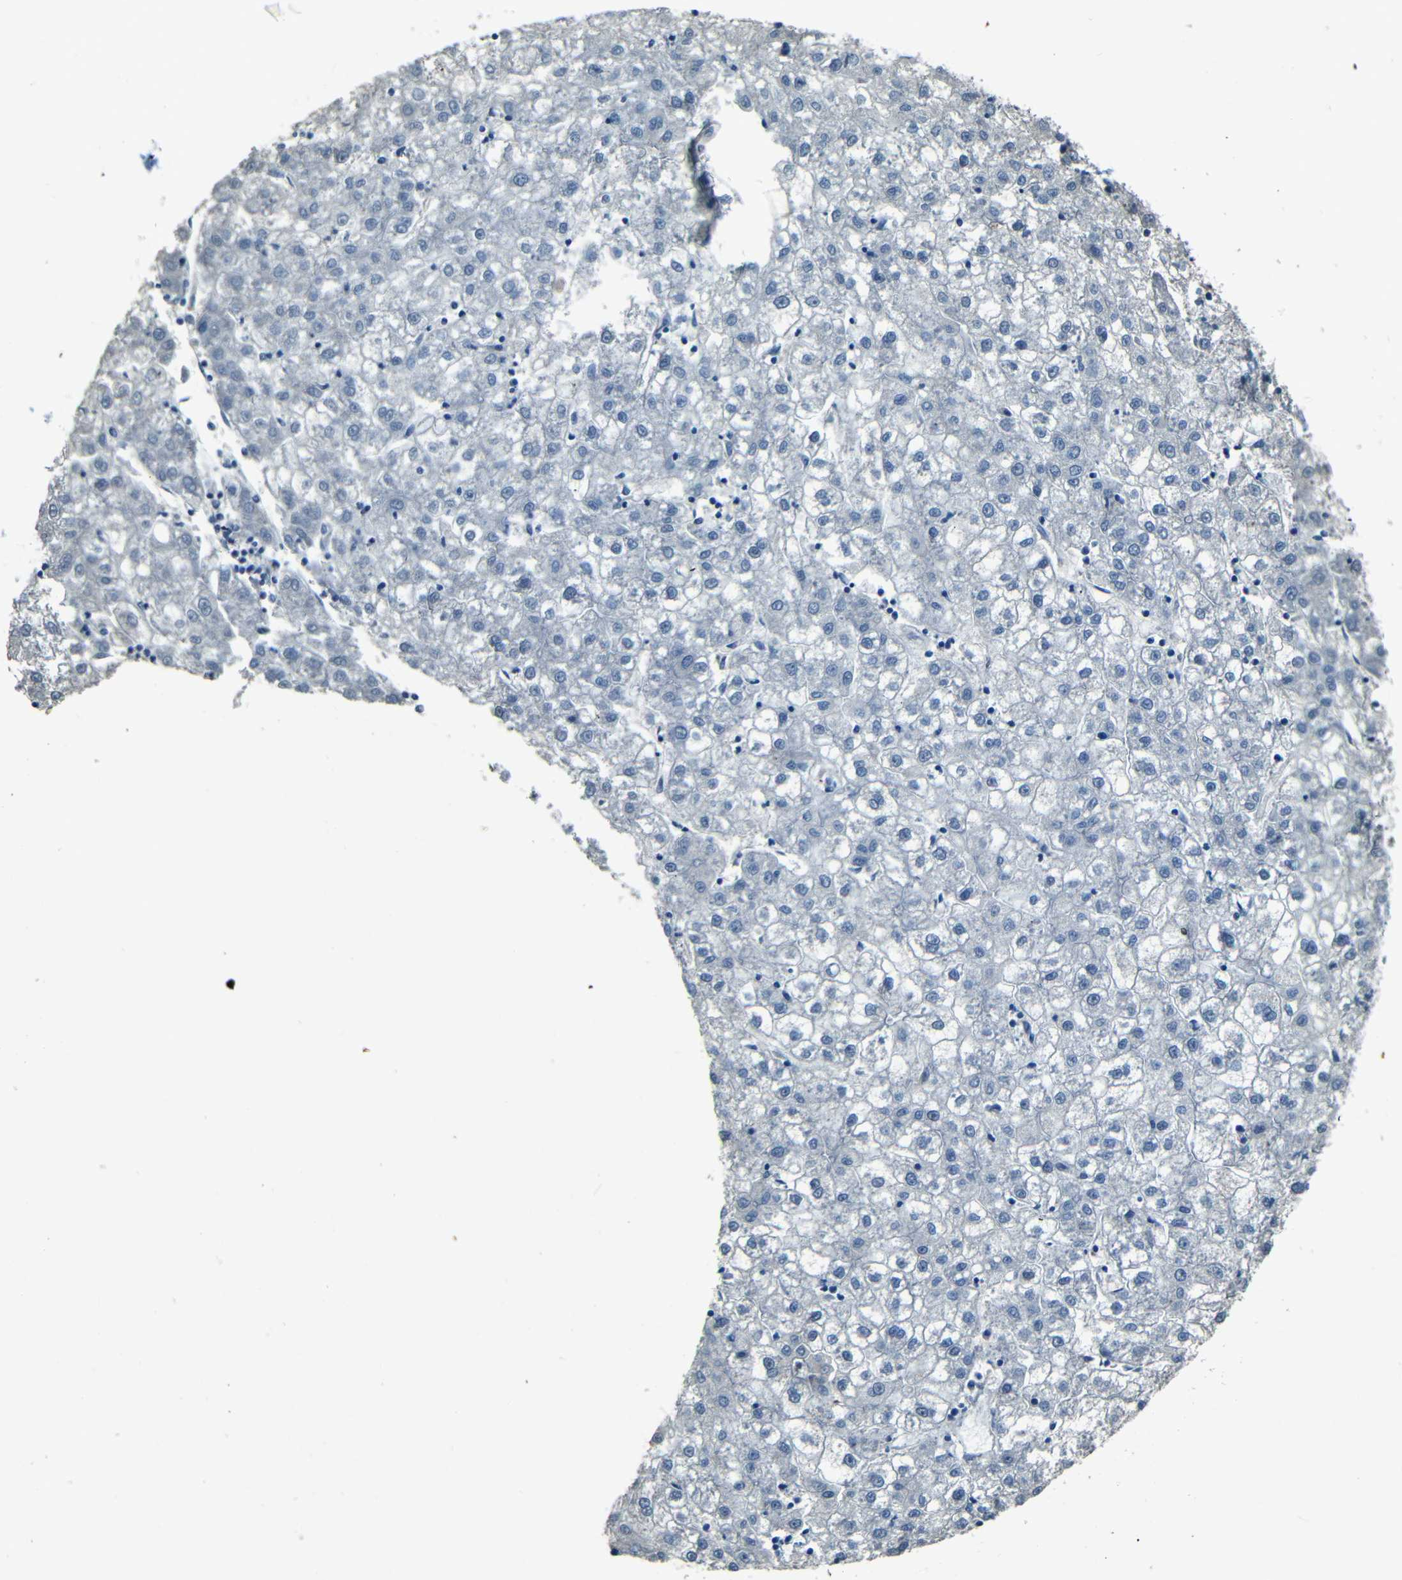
{"staining": {"intensity": "negative", "quantity": "none", "location": "none"}, "tissue": "liver cancer", "cell_type": "Tumor cells", "image_type": "cancer", "snomed": [{"axis": "morphology", "description": "Carcinoma, Hepatocellular, NOS"}, {"axis": "topography", "description": "Liver"}], "caption": "Immunohistochemical staining of human liver cancer shows no significant positivity in tumor cells.", "gene": "ZMAT1", "patient": {"sex": "male", "age": 72}}